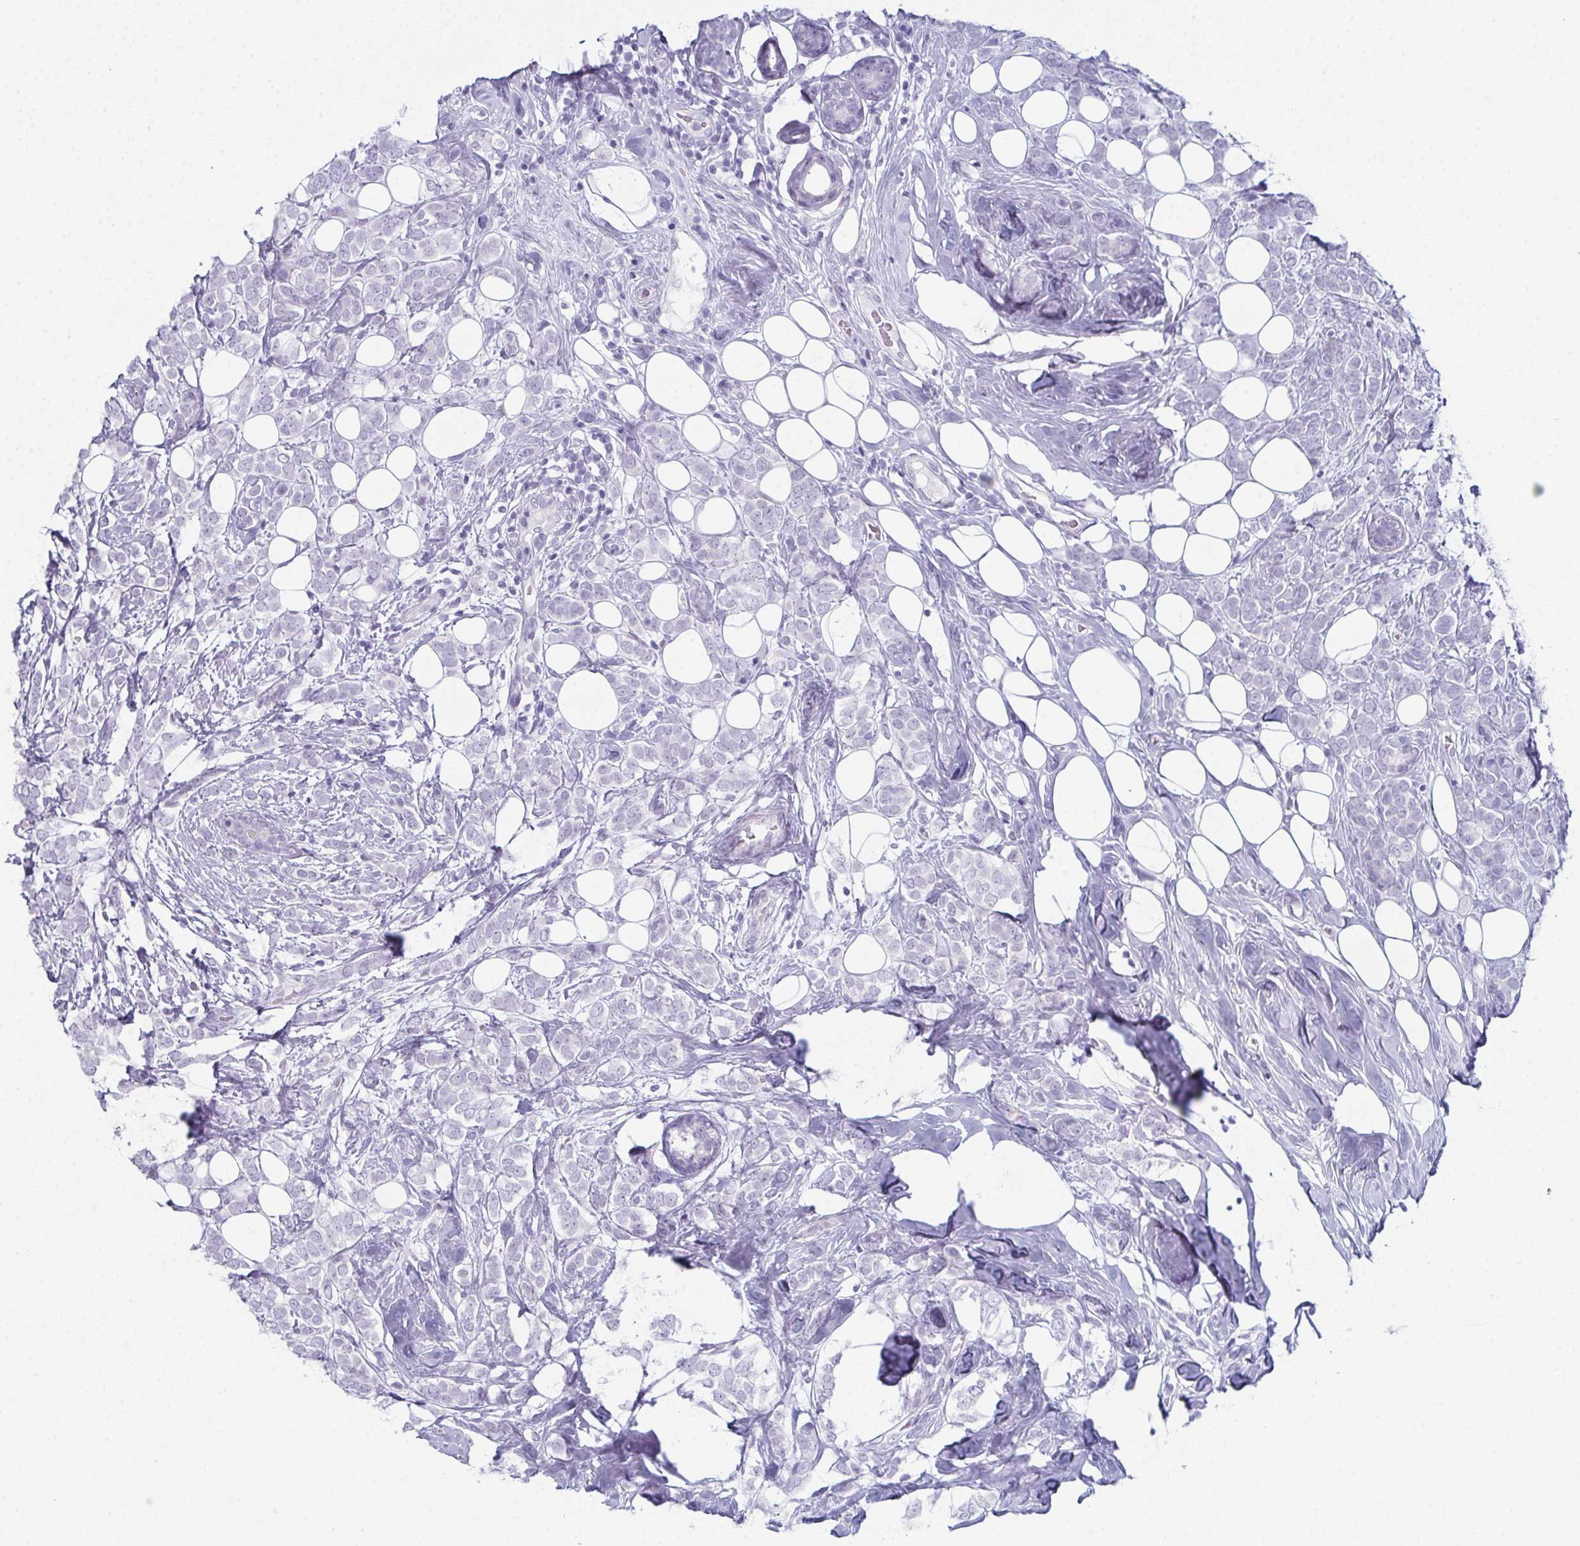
{"staining": {"intensity": "negative", "quantity": "none", "location": "none"}, "tissue": "breast cancer", "cell_type": "Tumor cells", "image_type": "cancer", "snomed": [{"axis": "morphology", "description": "Lobular carcinoma"}, {"axis": "topography", "description": "Breast"}], "caption": "A high-resolution image shows immunohistochemistry staining of breast lobular carcinoma, which shows no significant positivity in tumor cells.", "gene": "ENKUR", "patient": {"sex": "female", "age": 49}}